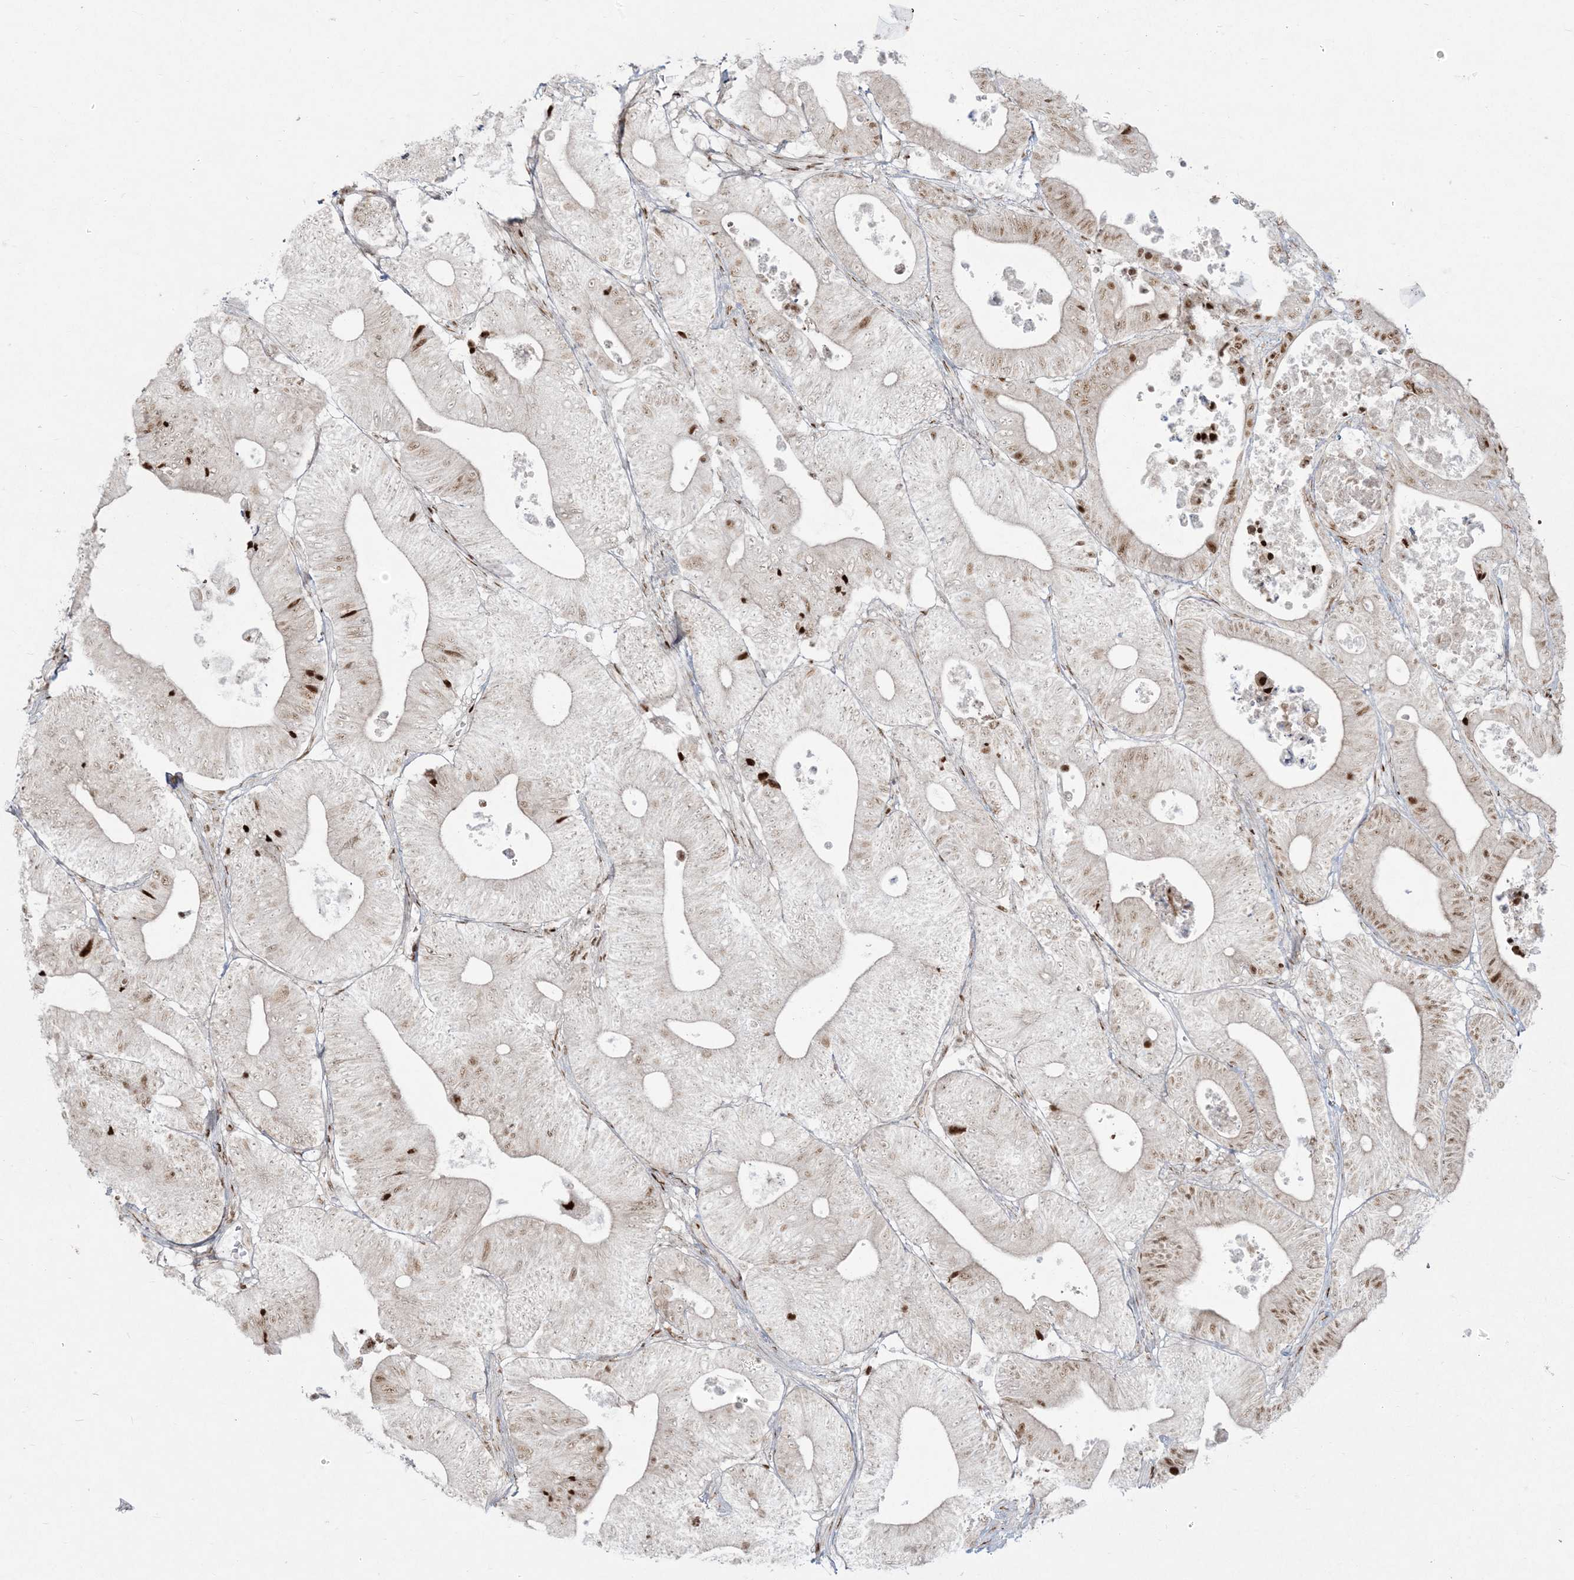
{"staining": {"intensity": "moderate", "quantity": "25%-75%", "location": "nuclear"}, "tissue": "colorectal cancer", "cell_type": "Tumor cells", "image_type": "cancer", "snomed": [{"axis": "morphology", "description": "Adenocarcinoma, NOS"}, {"axis": "topography", "description": "Colon"}], "caption": "Human colorectal adenocarcinoma stained with a brown dye reveals moderate nuclear positive staining in approximately 25%-75% of tumor cells.", "gene": "RBM10", "patient": {"sex": "female", "age": 84}}